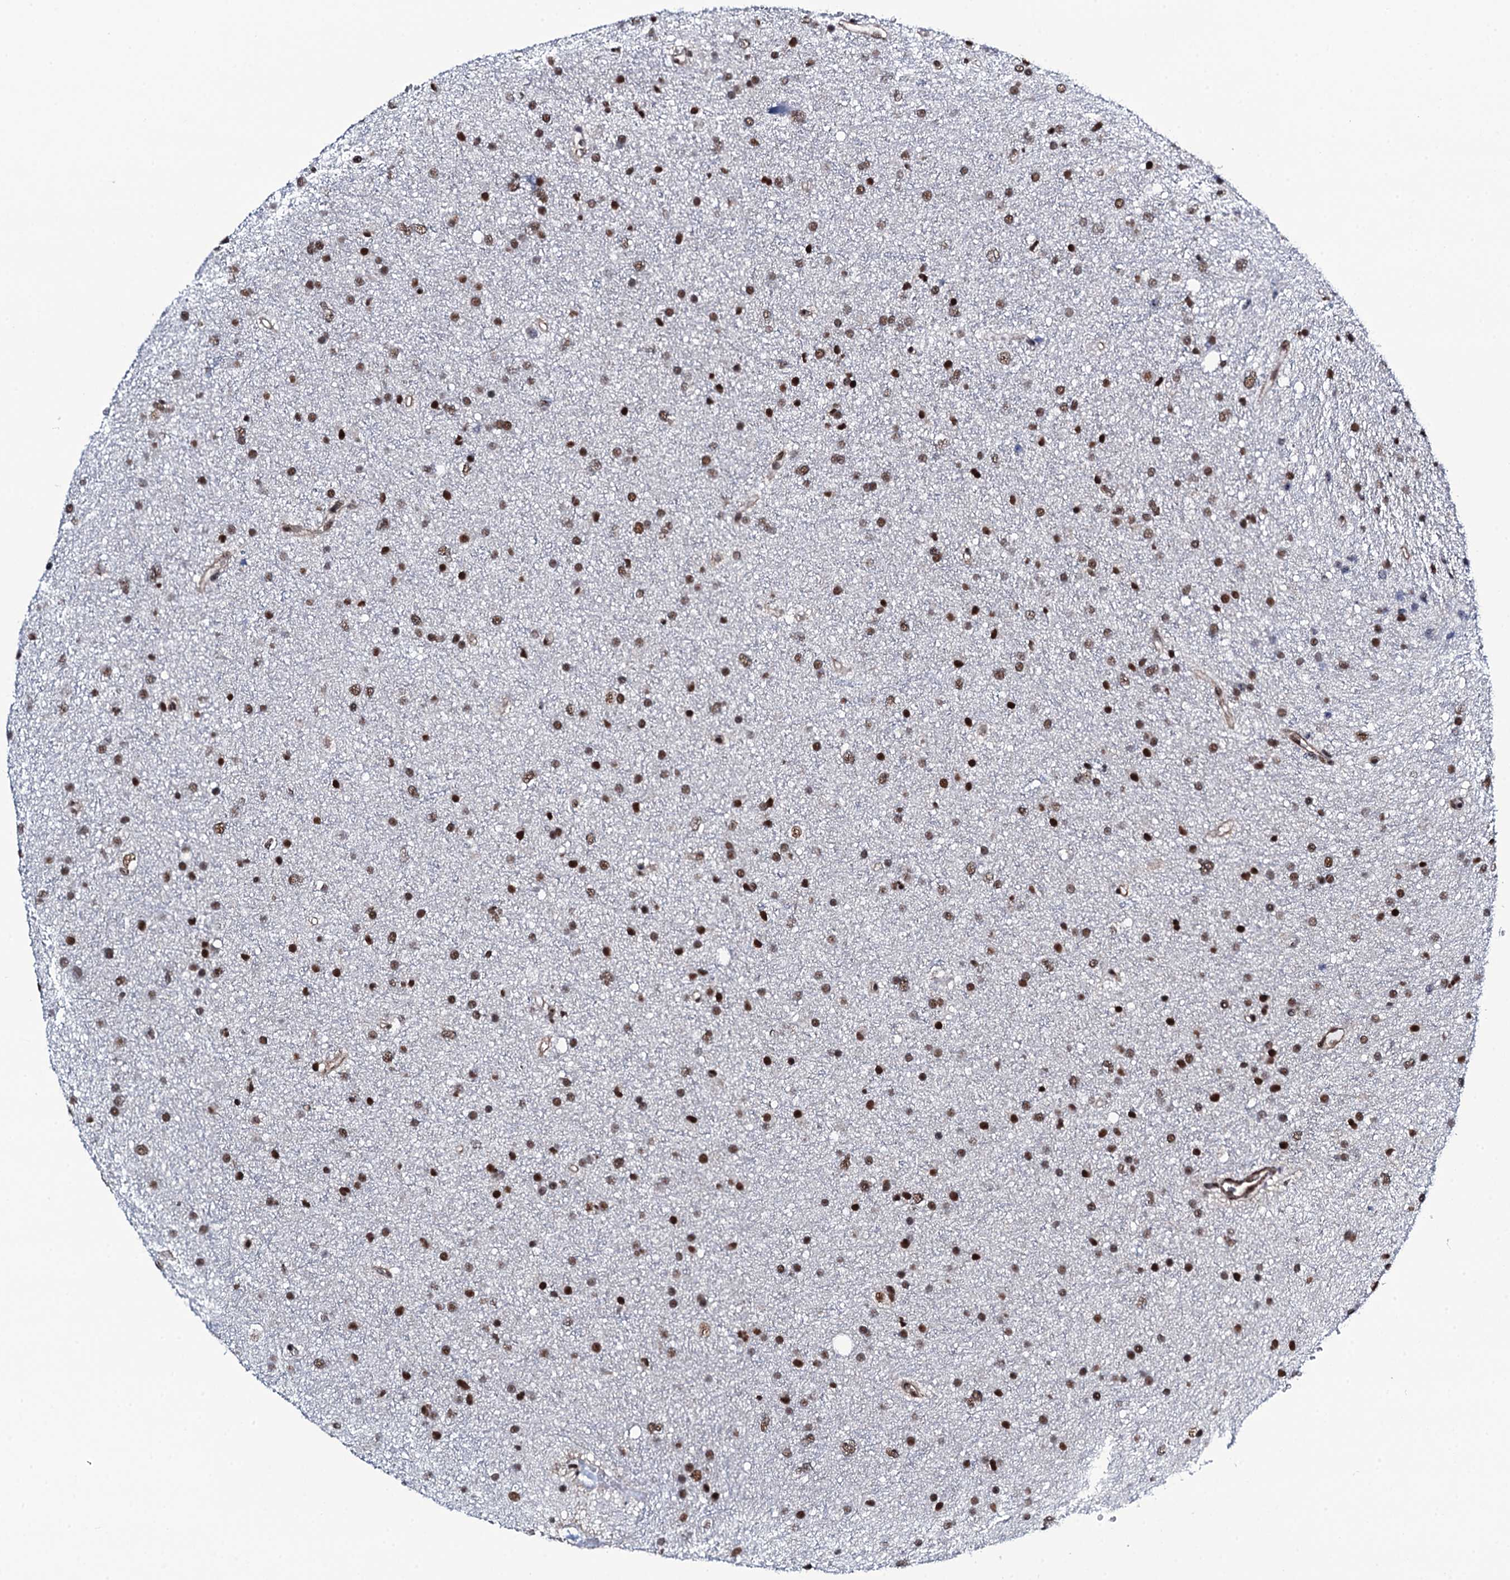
{"staining": {"intensity": "moderate", "quantity": ">75%", "location": "nuclear"}, "tissue": "glioma", "cell_type": "Tumor cells", "image_type": "cancer", "snomed": [{"axis": "morphology", "description": "Glioma, malignant, Low grade"}, {"axis": "topography", "description": "Cerebral cortex"}], "caption": "This is an image of IHC staining of glioma, which shows moderate expression in the nuclear of tumor cells.", "gene": "CWC15", "patient": {"sex": "female", "age": 39}}